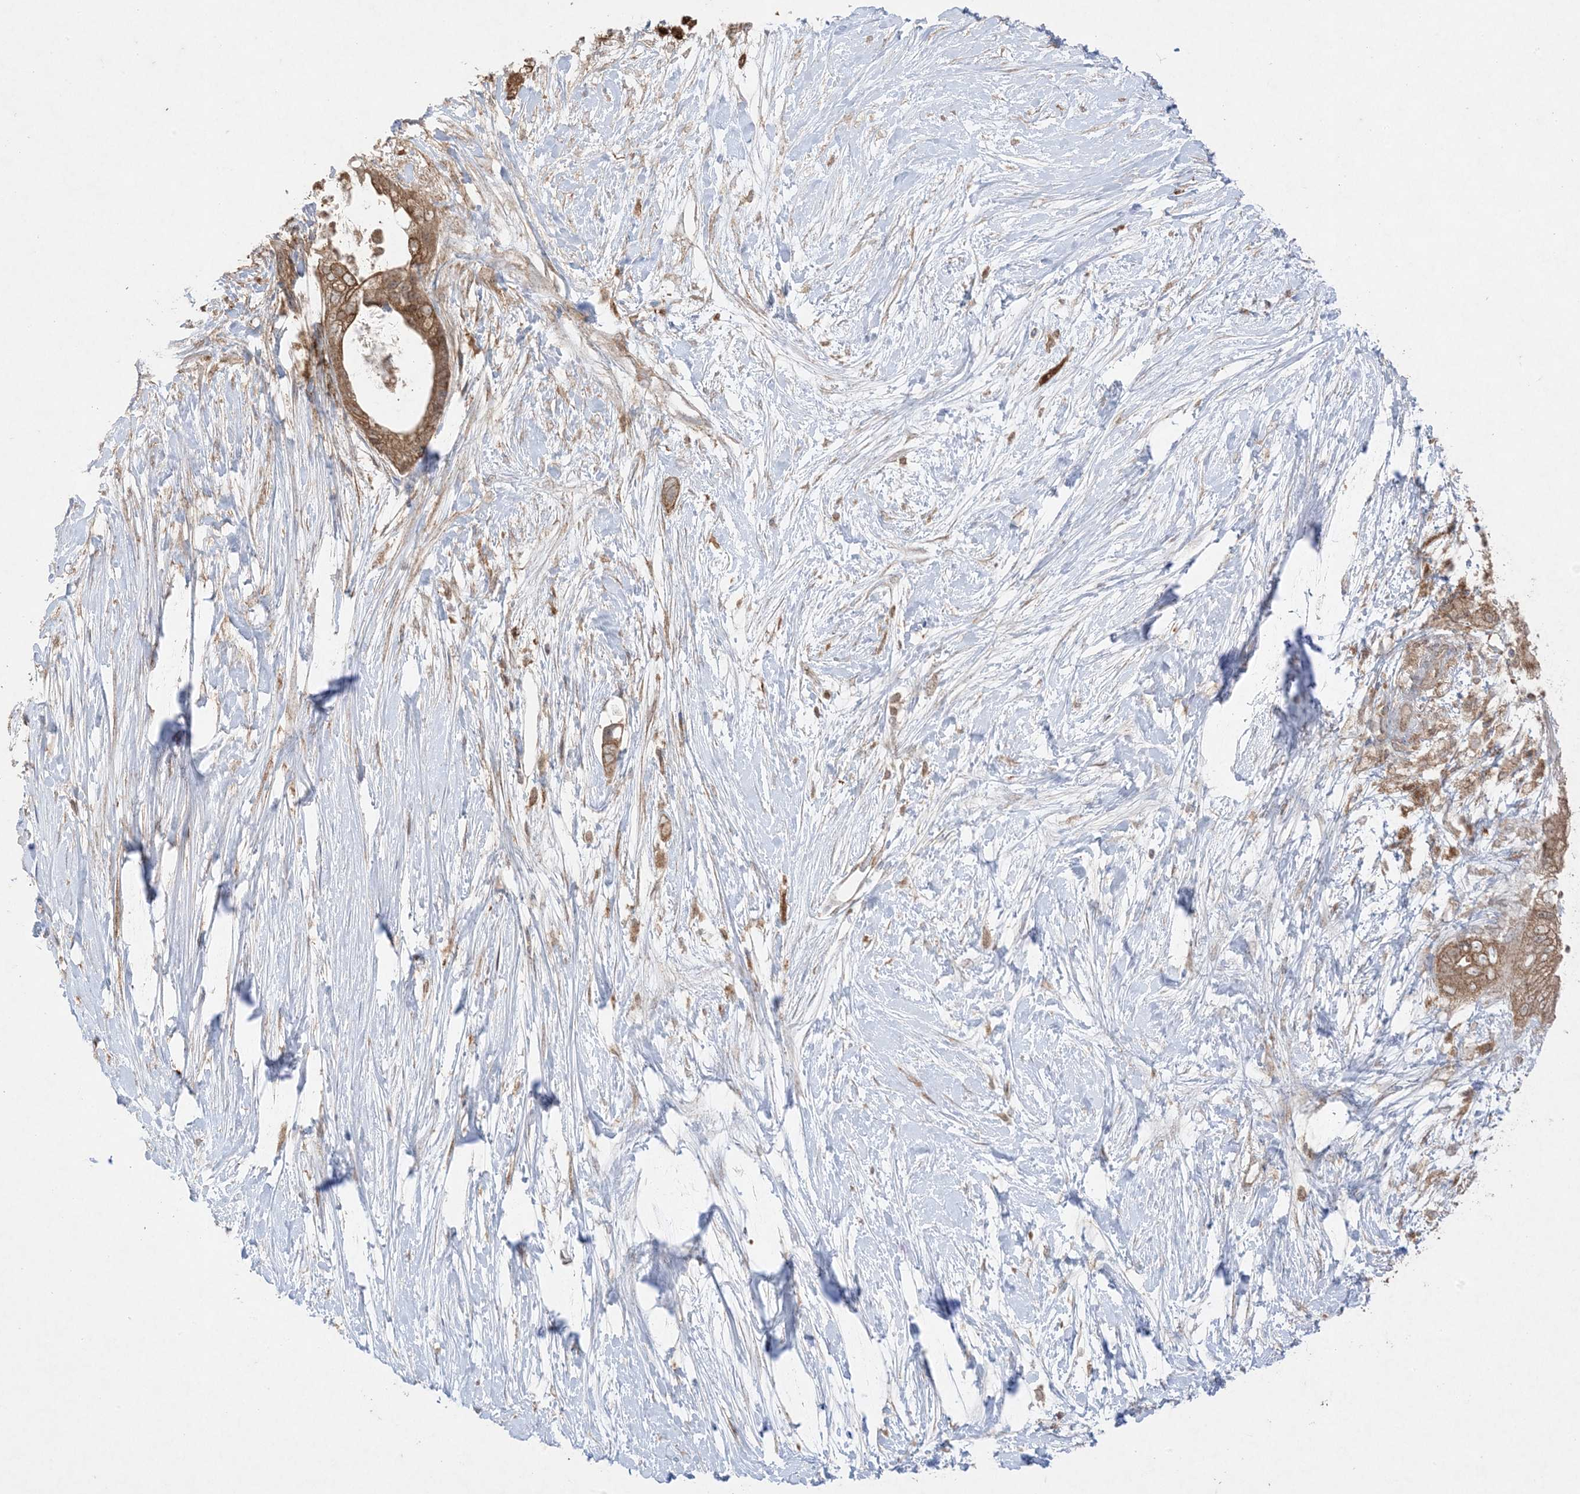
{"staining": {"intensity": "moderate", "quantity": ">75%", "location": "cytoplasmic/membranous"}, "tissue": "pancreatic cancer", "cell_type": "Tumor cells", "image_type": "cancer", "snomed": [{"axis": "morphology", "description": "Adenocarcinoma, NOS"}, {"axis": "topography", "description": "Pancreas"}], "caption": "DAB immunohistochemical staining of human pancreatic adenocarcinoma demonstrates moderate cytoplasmic/membranous protein positivity in about >75% of tumor cells.", "gene": "UBE2C", "patient": {"sex": "male", "age": 53}}